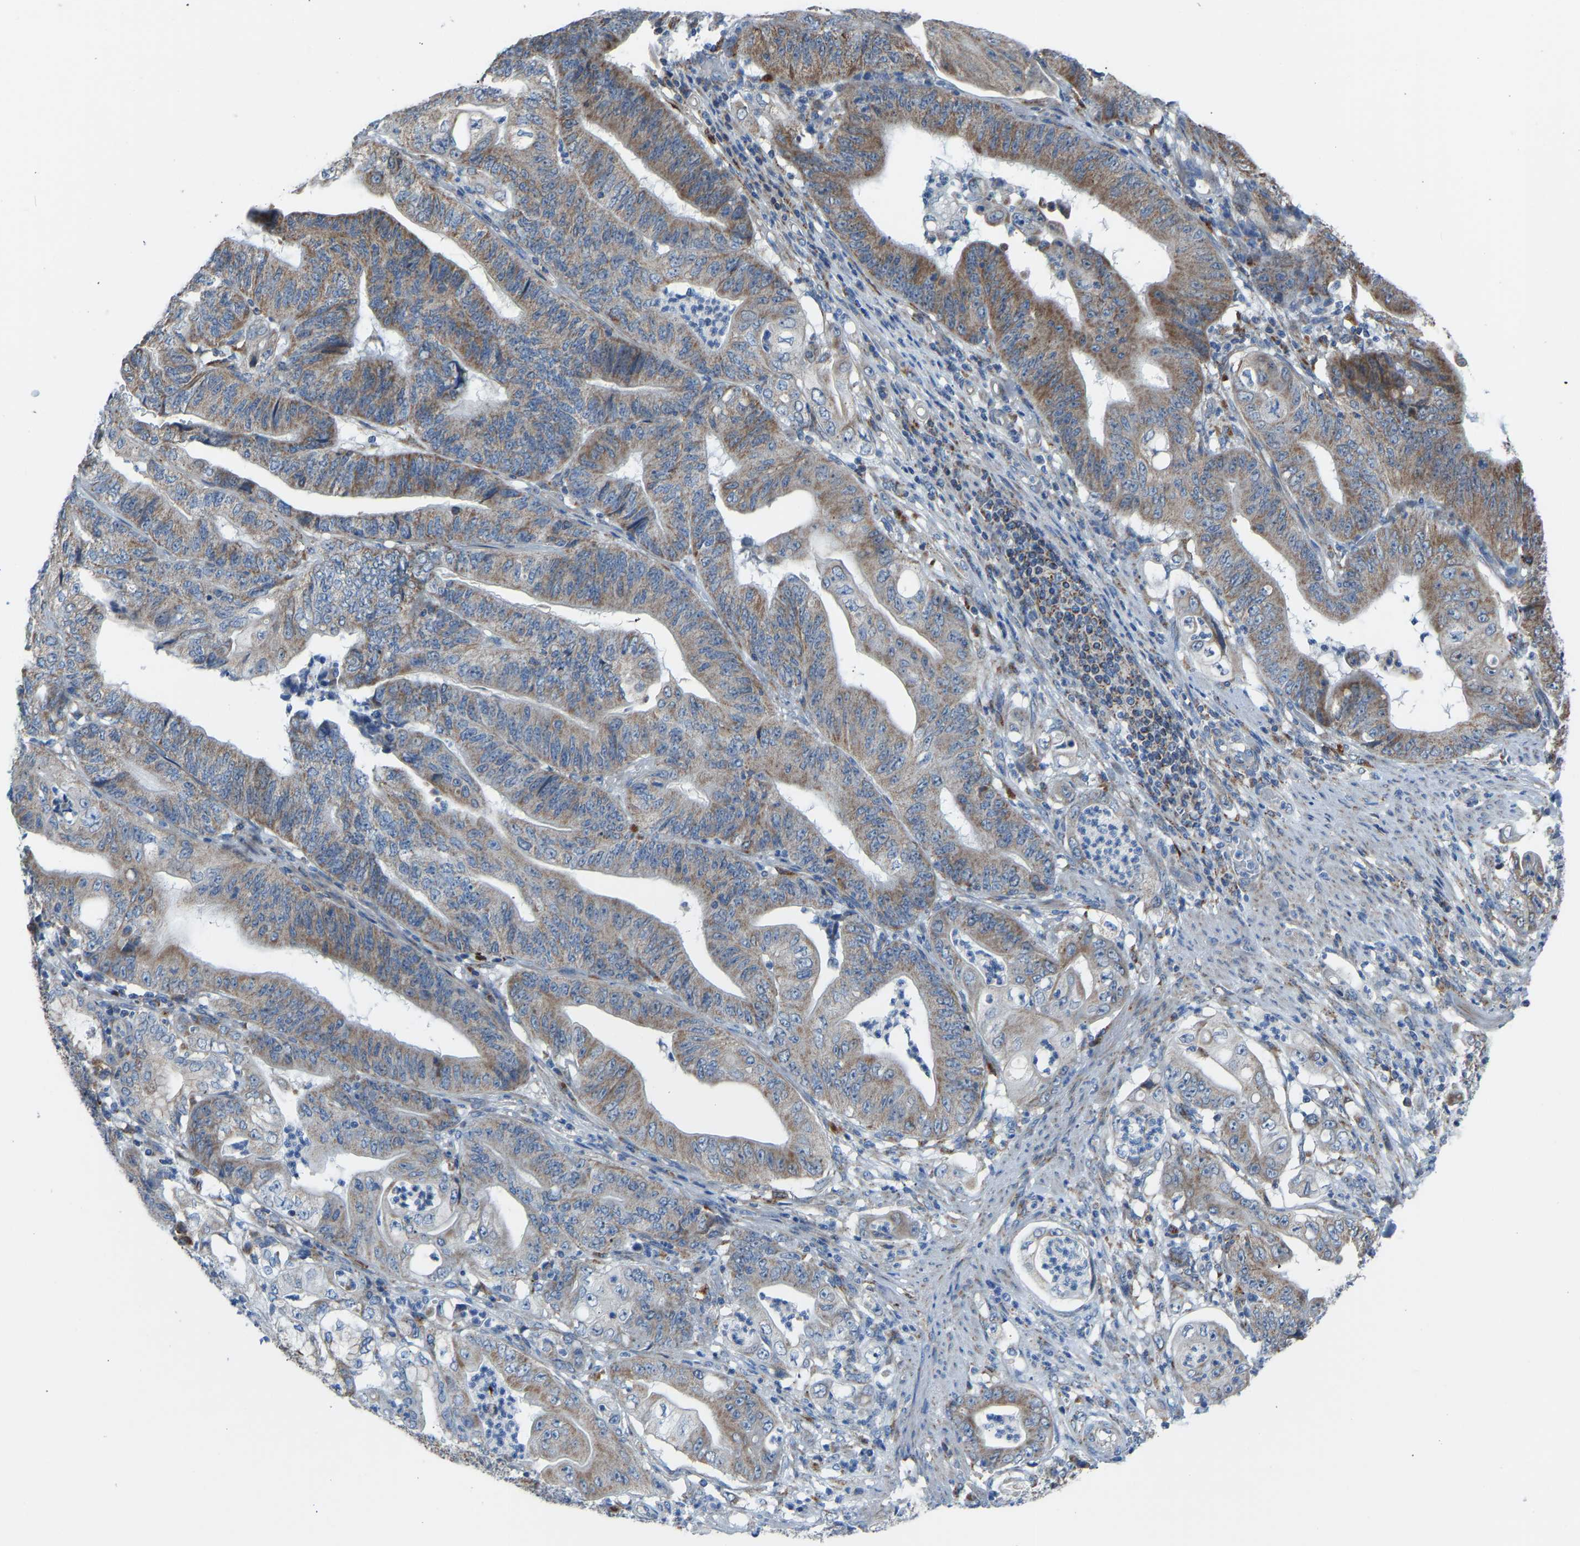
{"staining": {"intensity": "moderate", "quantity": ">75%", "location": "cytoplasmic/membranous"}, "tissue": "stomach cancer", "cell_type": "Tumor cells", "image_type": "cancer", "snomed": [{"axis": "morphology", "description": "Adenocarcinoma, NOS"}, {"axis": "topography", "description": "Stomach"}], "caption": "IHC staining of stomach cancer, which demonstrates medium levels of moderate cytoplasmic/membranous expression in approximately >75% of tumor cells indicating moderate cytoplasmic/membranous protein expression. The staining was performed using DAB (3,3'-diaminobenzidine) (brown) for protein detection and nuclei were counterstained in hematoxylin (blue).", "gene": "SMIM20", "patient": {"sex": "female", "age": 73}}